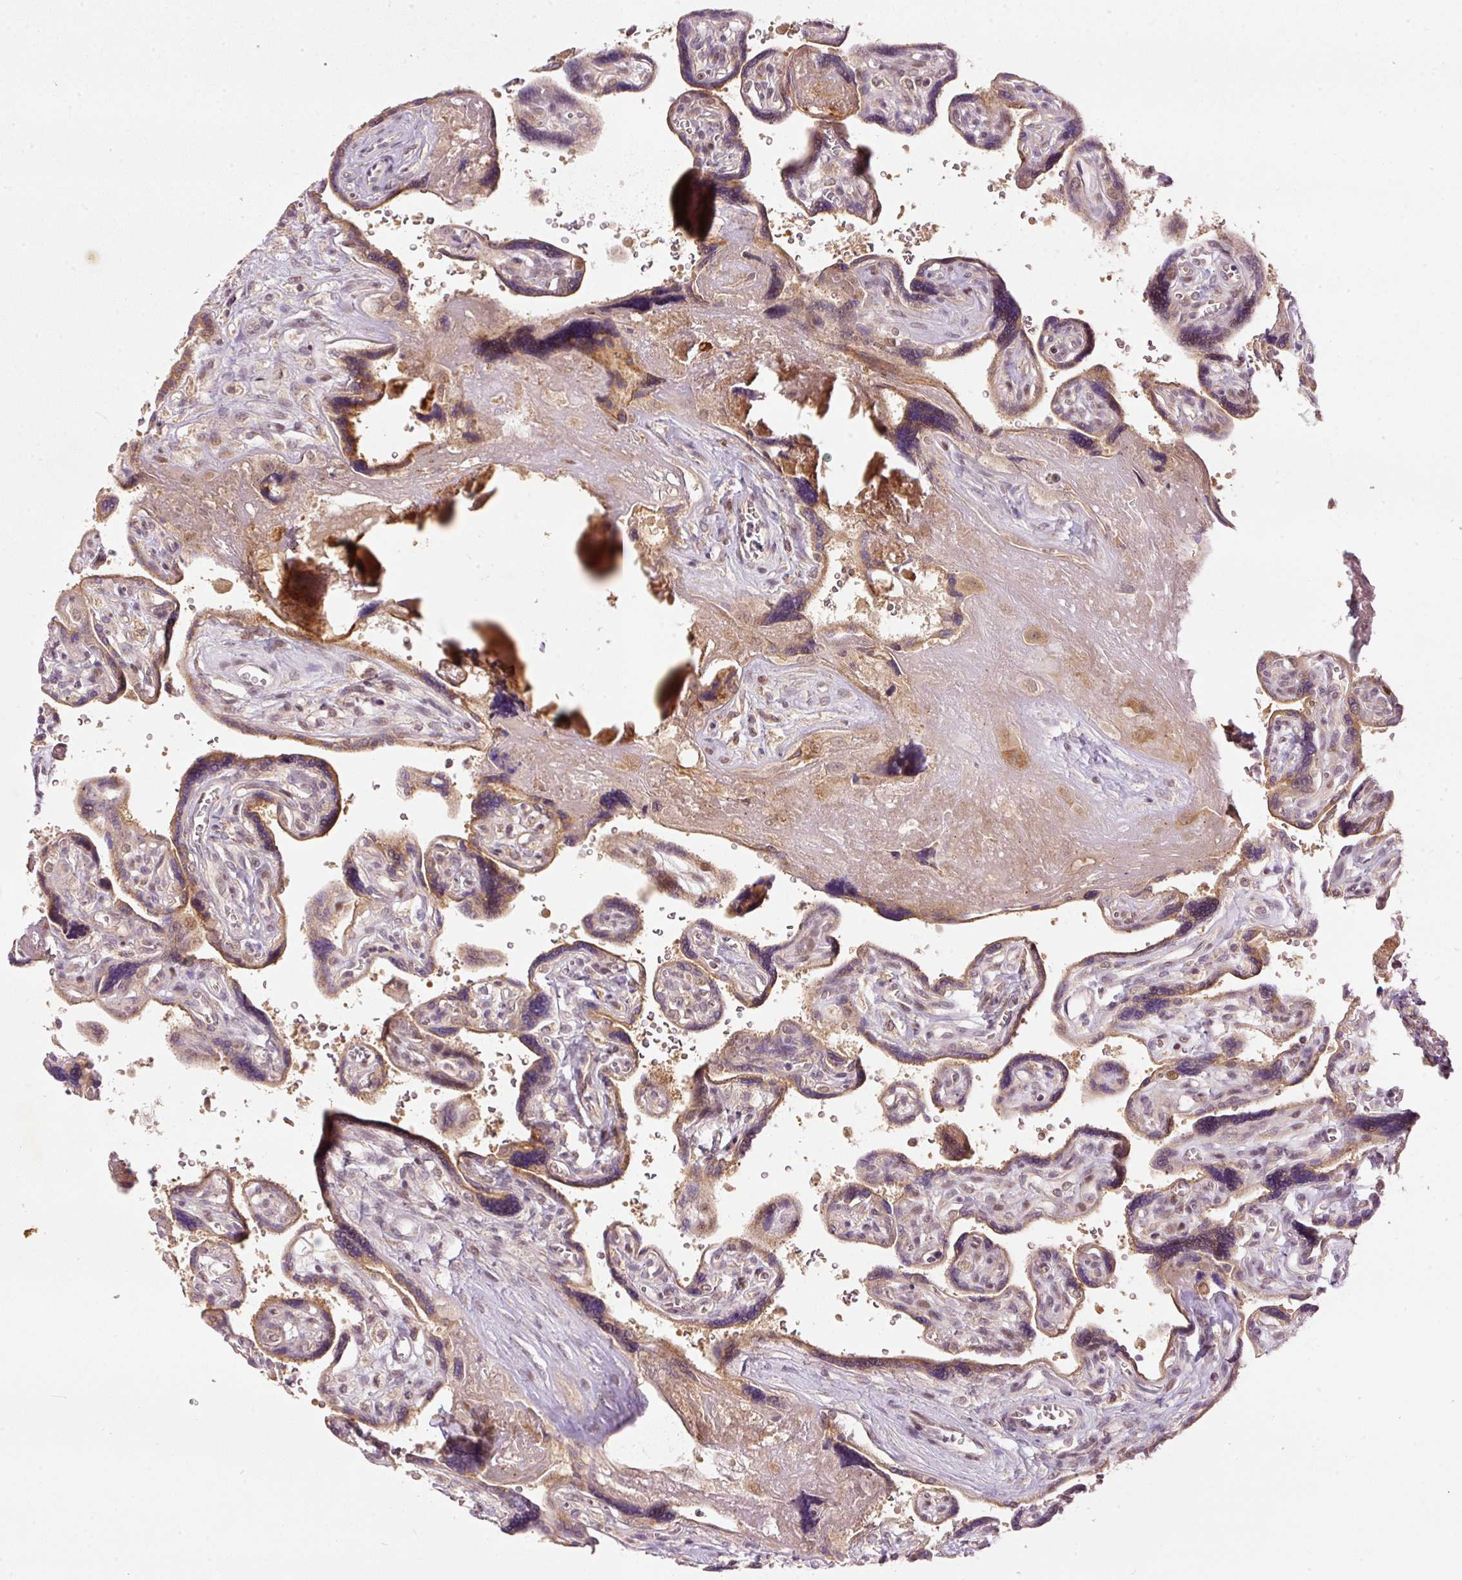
{"staining": {"intensity": "strong", "quantity": ">75%", "location": "cytoplasmic/membranous"}, "tissue": "placenta", "cell_type": "Decidual cells", "image_type": "normal", "snomed": [{"axis": "morphology", "description": "Normal tissue, NOS"}, {"axis": "topography", "description": "Placenta"}], "caption": "An immunohistochemistry (IHC) photomicrograph of normal tissue is shown. Protein staining in brown labels strong cytoplasmic/membranous positivity in placenta within decidual cells.", "gene": "PCDHB1", "patient": {"sex": "female", "age": 39}}